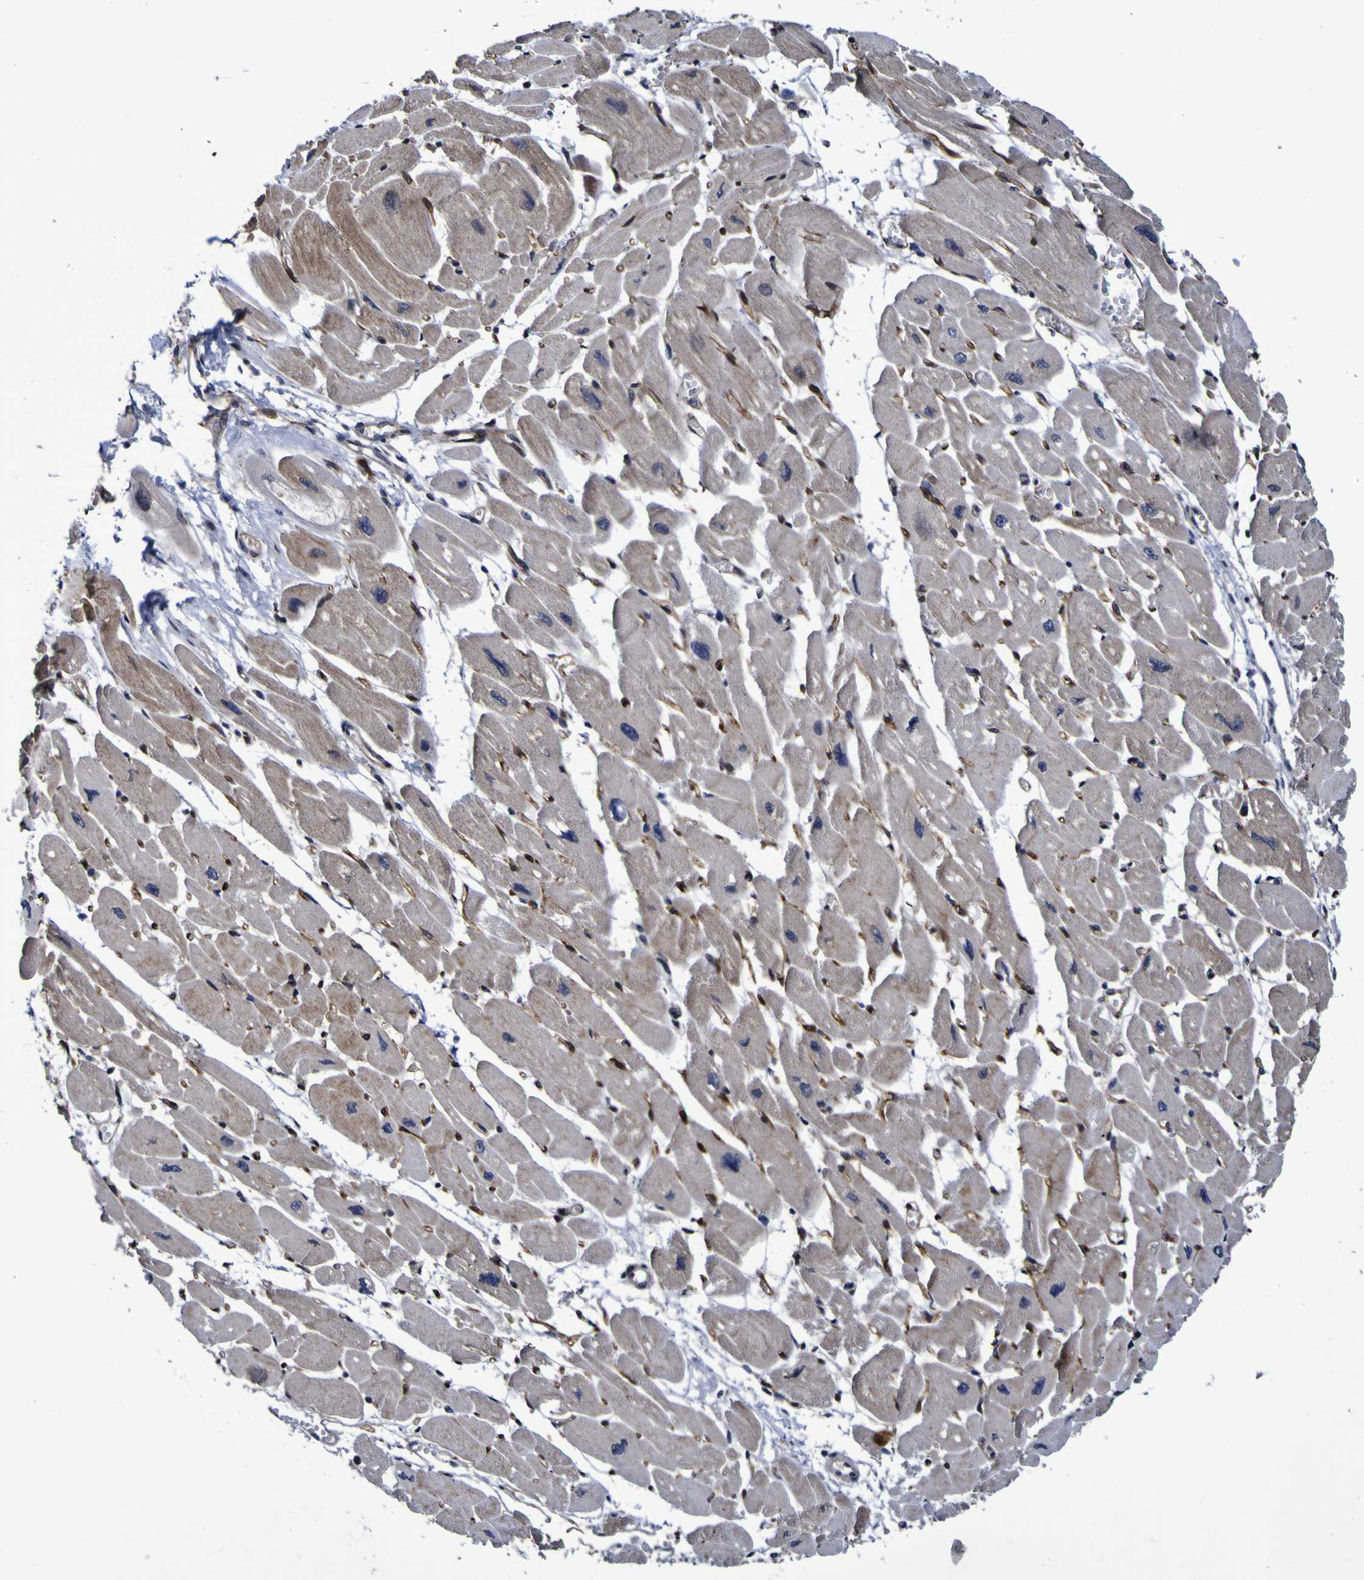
{"staining": {"intensity": "moderate", "quantity": ">75%", "location": "cytoplasmic/membranous,nuclear"}, "tissue": "heart muscle", "cell_type": "Cardiomyocytes", "image_type": "normal", "snomed": [{"axis": "morphology", "description": "Normal tissue, NOS"}, {"axis": "topography", "description": "Heart"}], "caption": "Moderate cytoplasmic/membranous,nuclear expression is present in about >75% of cardiomyocytes in benign heart muscle.", "gene": "MGLL", "patient": {"sex": "female", "age": 54}}